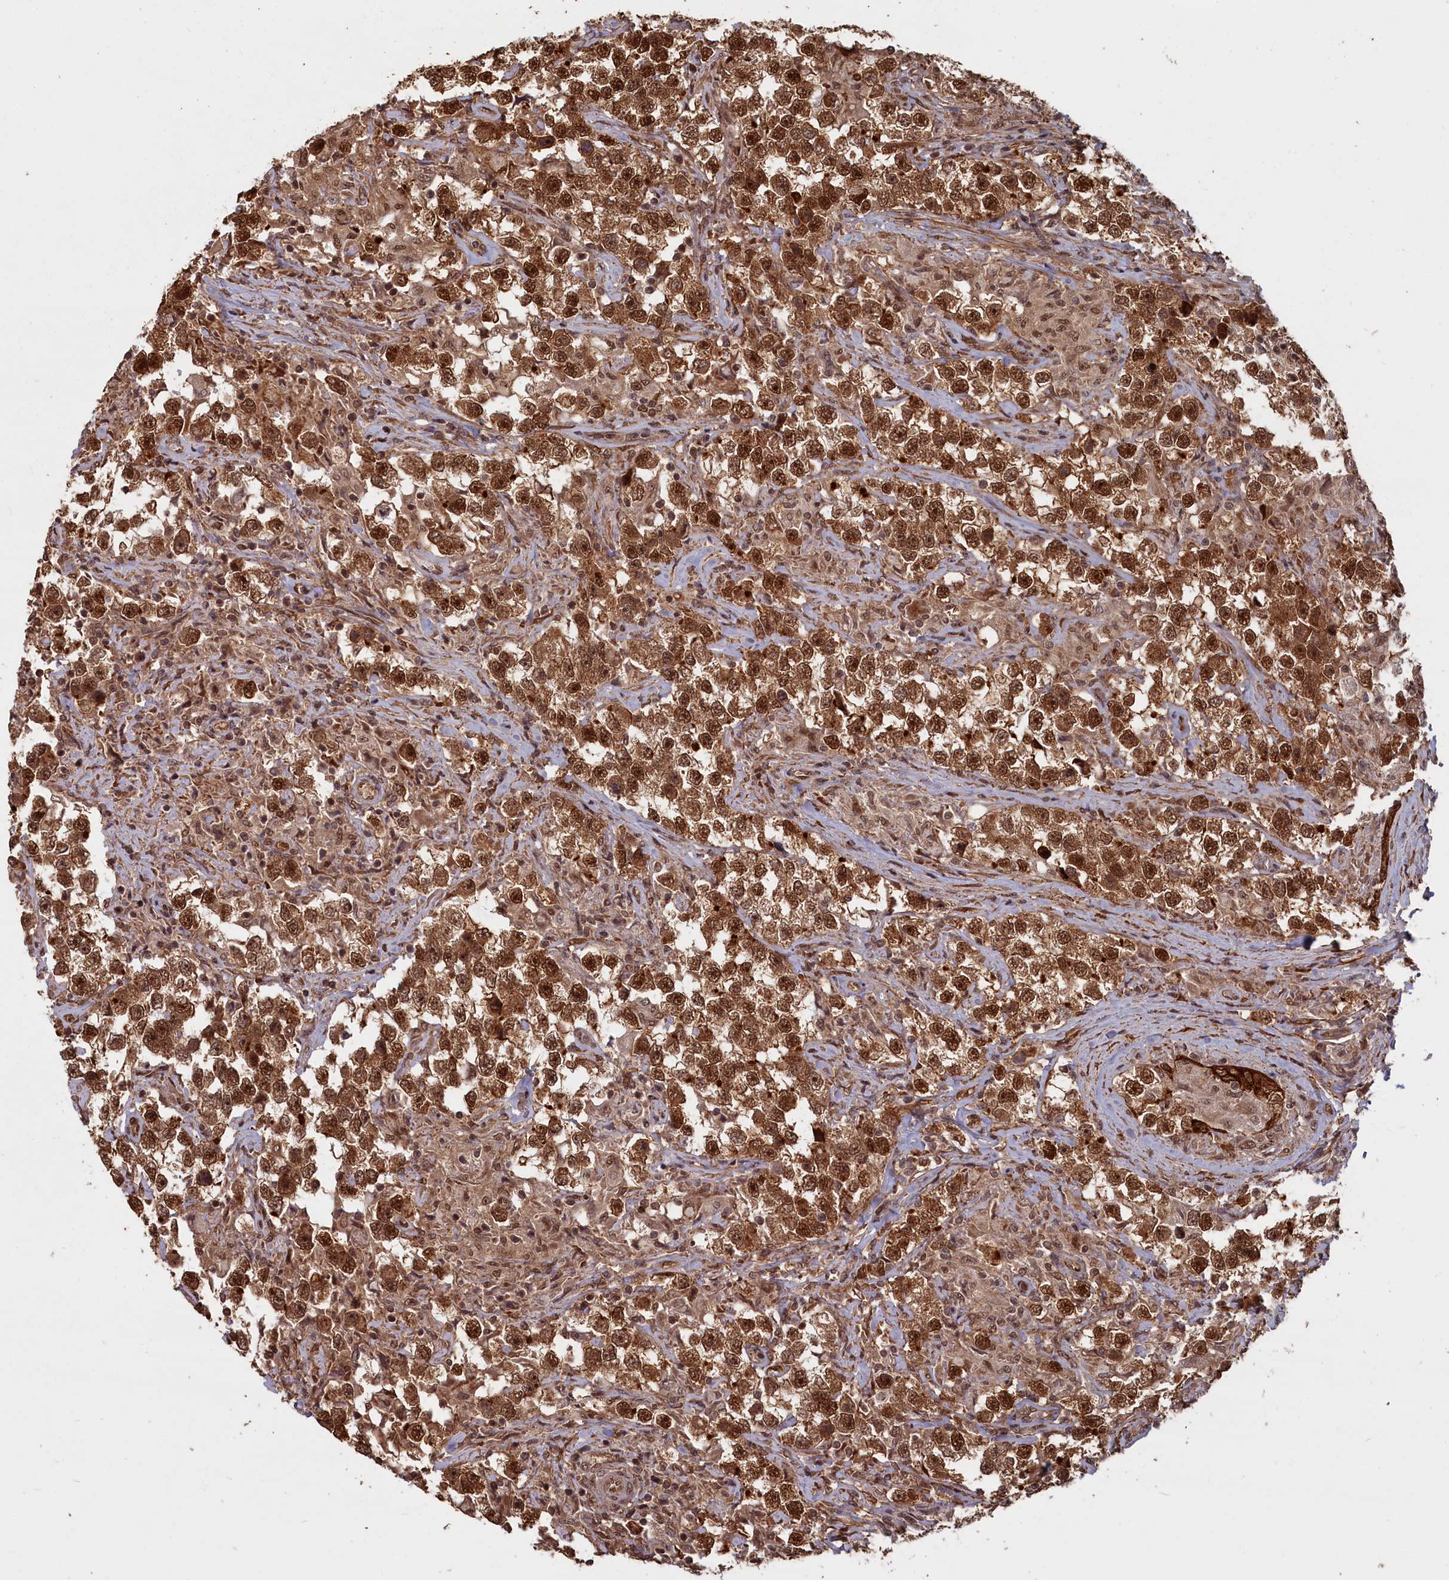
{"staining": {"intensity": "strong", "quantity": ">75%", "location": "cytoplasmic/membranous,nuclear"}, "tissue": "testis cancer", "cell_type": "Tumor cells", "image_type": "cancer", "snomed": [{"axis": "morphology", "description": "Seminoma, NOS"}, {"axis": "topography", "description": "Testis"}], "caption": "Human seminoma (testis) stained for a protein (brown) exhibits strong cytoplasmic/membranous and nuclear positive positivity in approximately >75% of tumor cells.", "gene": "HIF3A", "patient": {"sex": "male", "age": 46}}